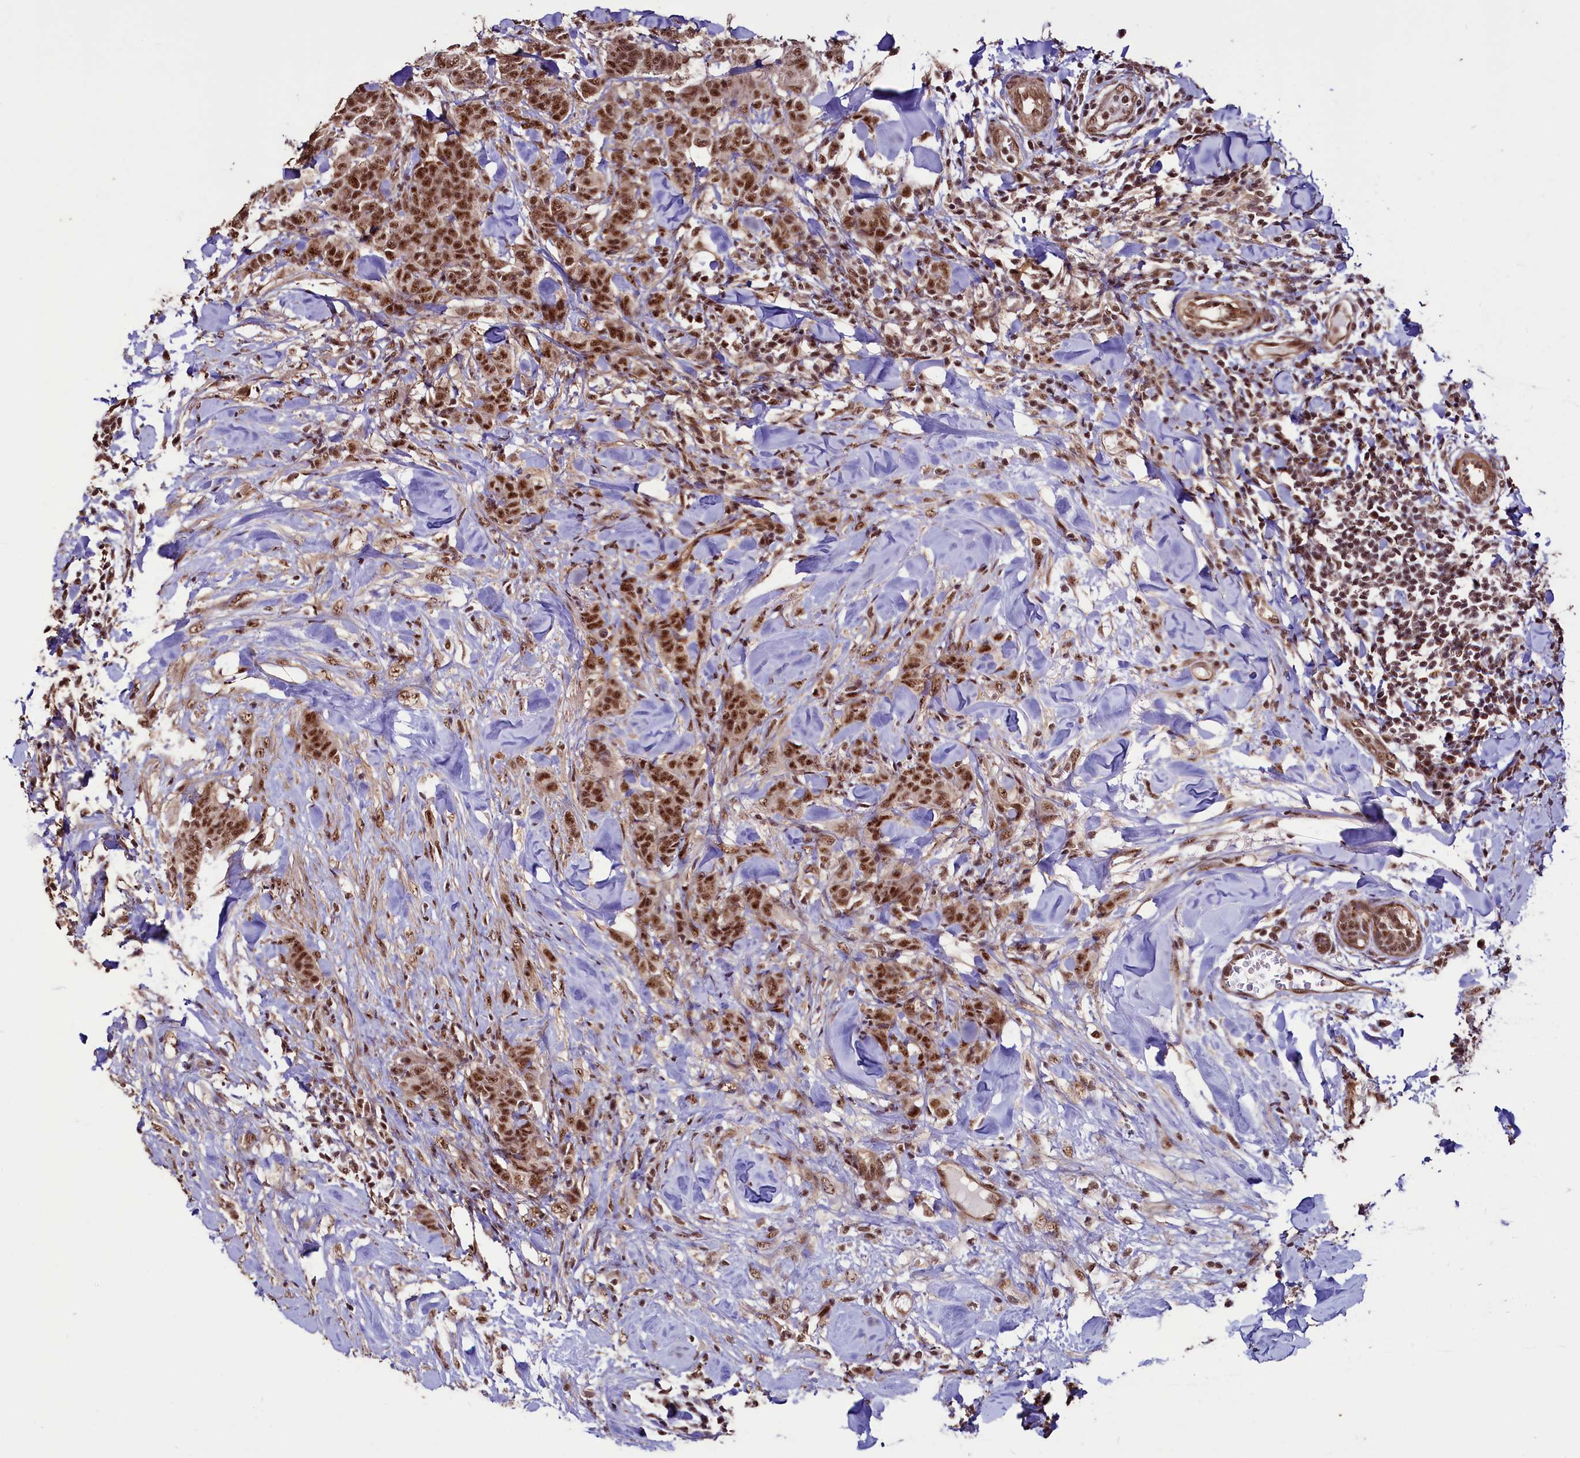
{"staining": {"intensity": "strong", "quantity": ">75%", "location": "nuclear"}, "tissue": "breast cancer", "cell_type": "Tumor cells", "image_type": "cancer", "snomed": [{"axis": "morphology", "description": "Duct carcinoma"}, {"axis": "topography", "description": "Breast"}], "caption": "Immunohistochemical staining of breast cancer displays high levels of strong nuclear staining in about >75% of tumor cells. The staining was performed using DAB, with brown indicating positive protein expression. Nuclei are stained blue with hematoxylin.", "gene": "SFSWAP", "patient": {"sex": "female", "age": 40}}